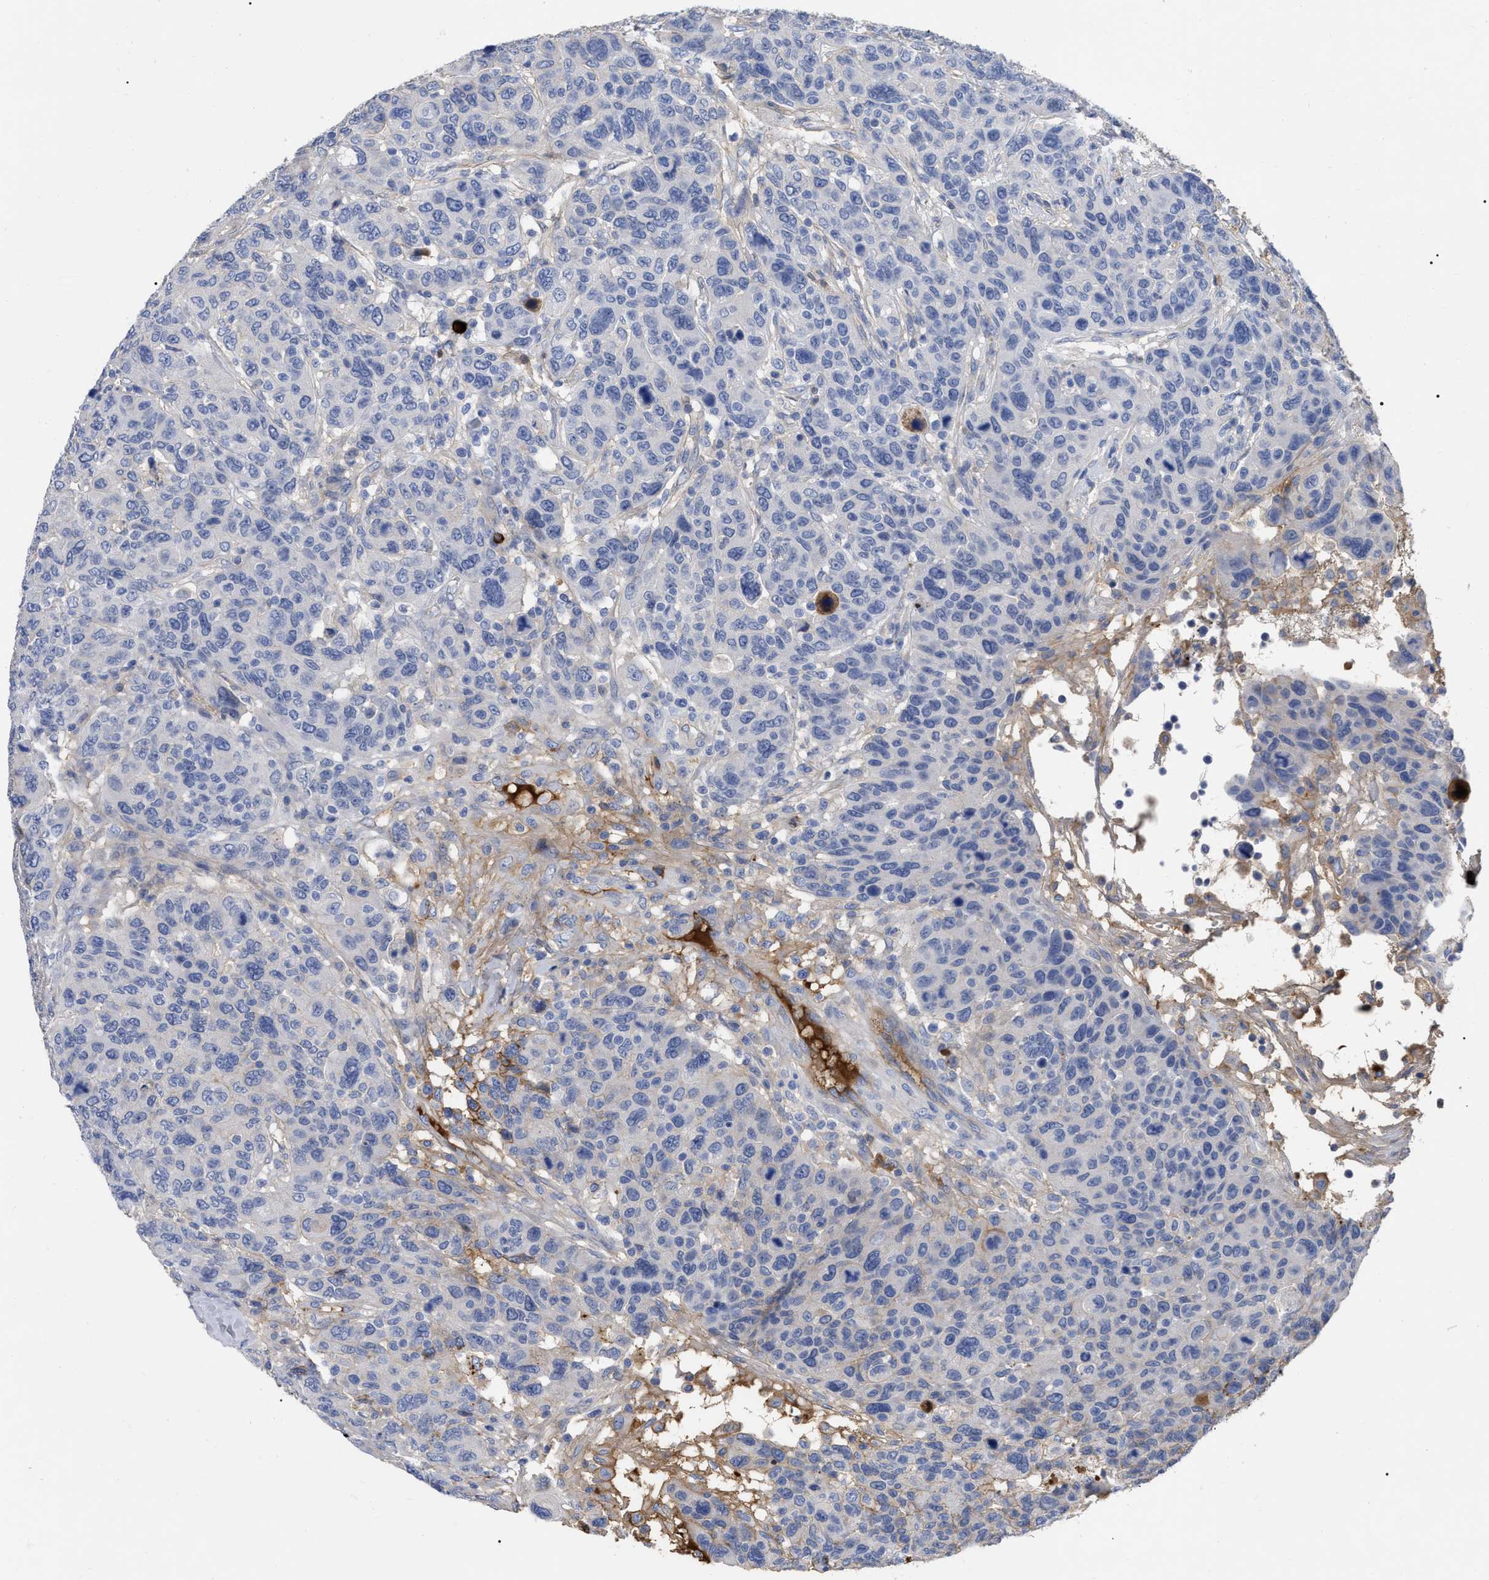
{"staining": {"intensity": "negative", "quantity": "none", "location": "none"}, "tissue": "breast cancer", "cell_type": "Tumor cells", "image_type": "cancer", "snomed": [{"axis": "morphology", "description": "Duct carcinoma"}, {"axis": "topography", "description": "Breast"}], "caption": "A high-resolution photomicrograph shows immunohistochemistry (IHC) staining of breast infiltrating ductal carcinoma, which demonstrates no significant staining in tumor cells.", "gene": "IGHV5-51", "patient": {"sex": "female", "age": 37}}